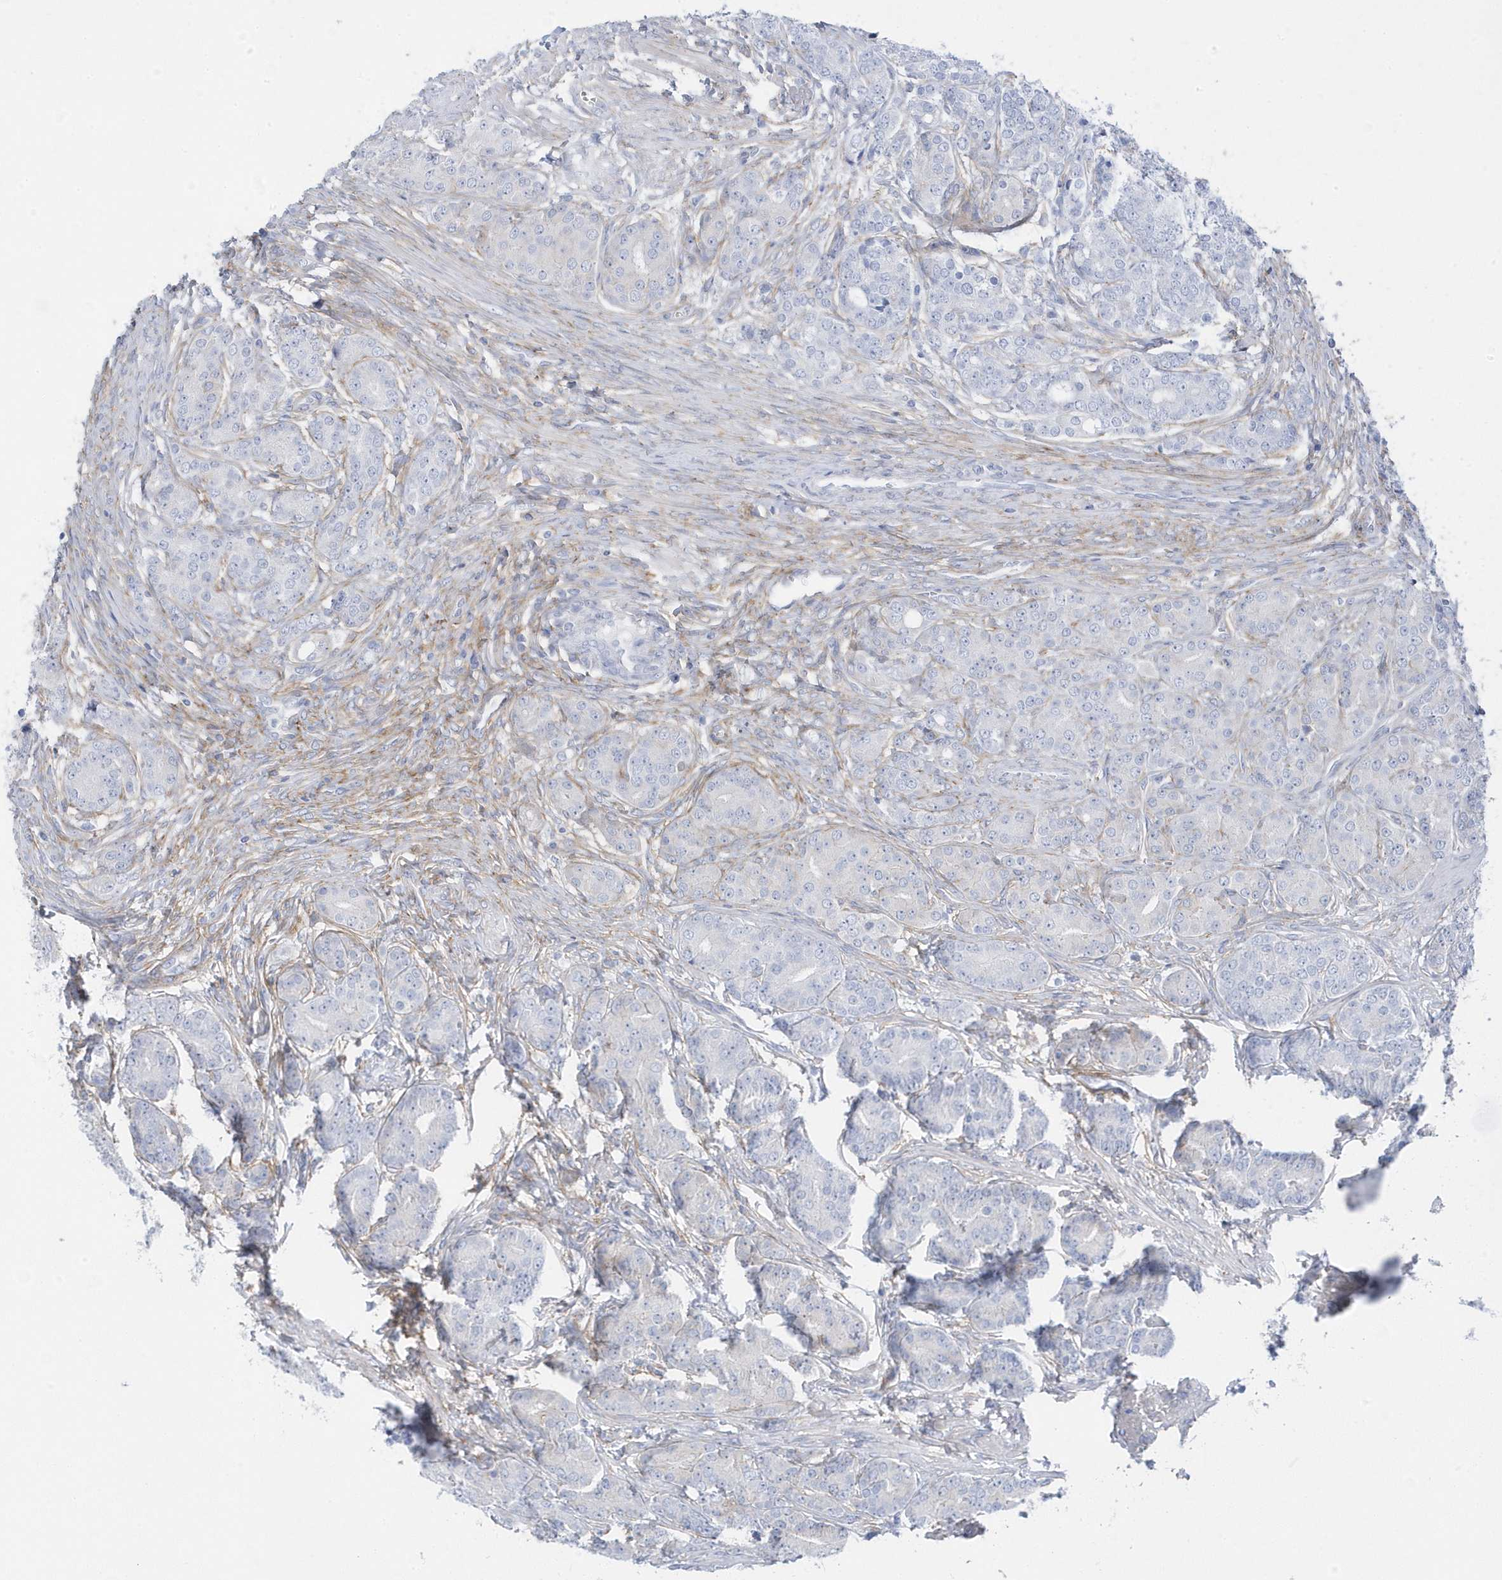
{"staining": {"intensity": "negative", "quantity": "none", "location": "none"}, "tissue": "prostate cancer", "cell_type": "Tumor cells", "image_type": "cancer", "snomed": [{"axis": "morphology", "description": "Adenocarcinoma, High grade"}, {"axis": "topography", "description": "Prostate"}], "caption": "An immunohistochemistry image of prostate cancer is shown. There is no staining in tumor cells of prostate cancer.", "gene": "ANAPC1", "patient": {"sex": "male", "age": 62}}